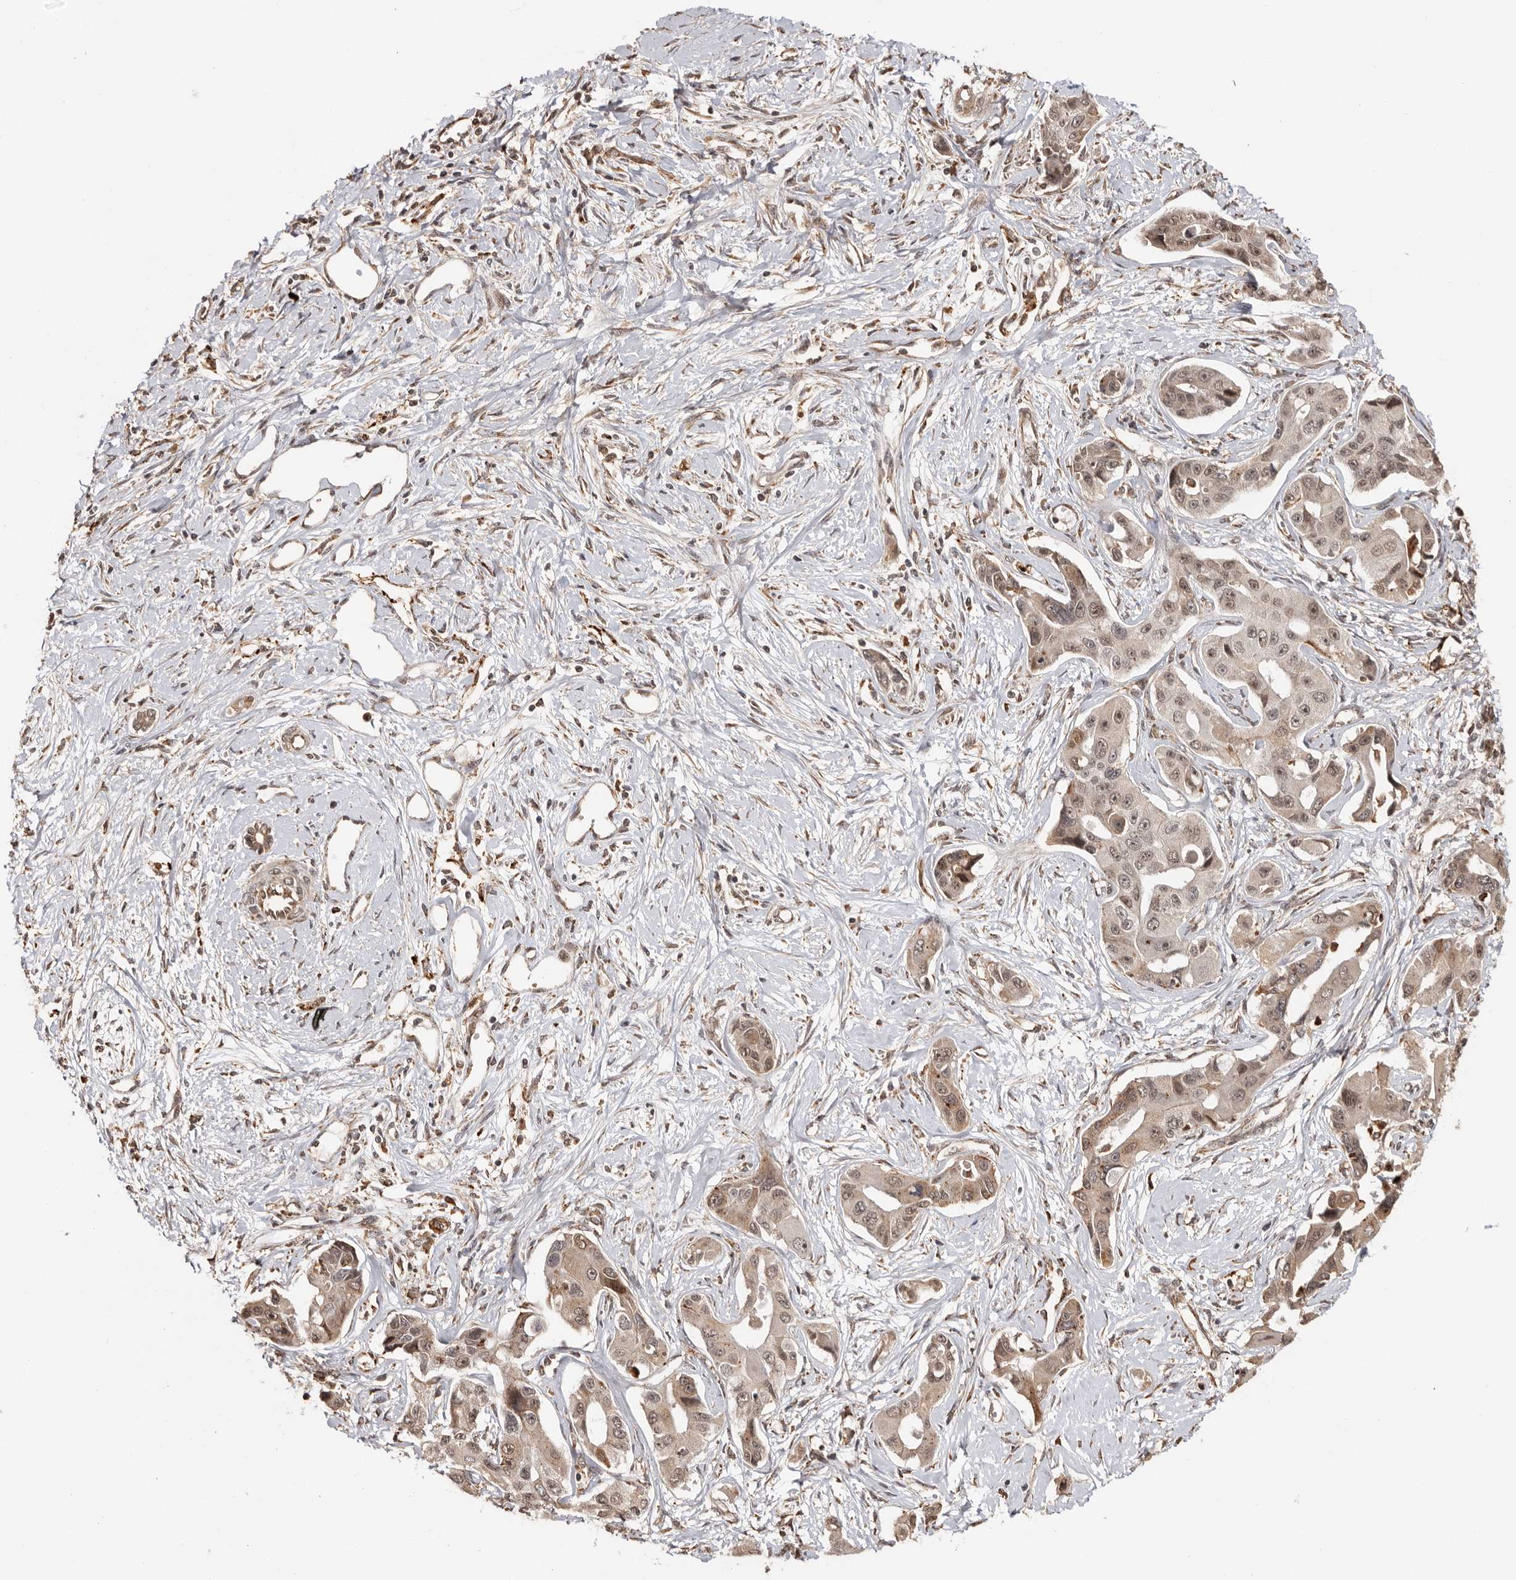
{"staining": {"intensity": "moderate", "quantity": ">75%", "location": "cytoplasmic/membranous"}, "tissue": "liver cancer", "cell_type": "Tumor cells", "image_type": "cancer", "snomed": [{"axis": "morphology", "description": "Cholangiocarcinoma"}, {"axis": "topography", "description": "Liver"}], "caption": "Brown immunohistochemical staining in liver cancer reveals moderate cytoplasmic/membranous staining in approximately >75% of tumor cells. Immunohistochemistry stains the protein in brown and the nuclei are stained blue.", "gene": "ZNF83", "patient": {"sex": "male", "age": 59}}